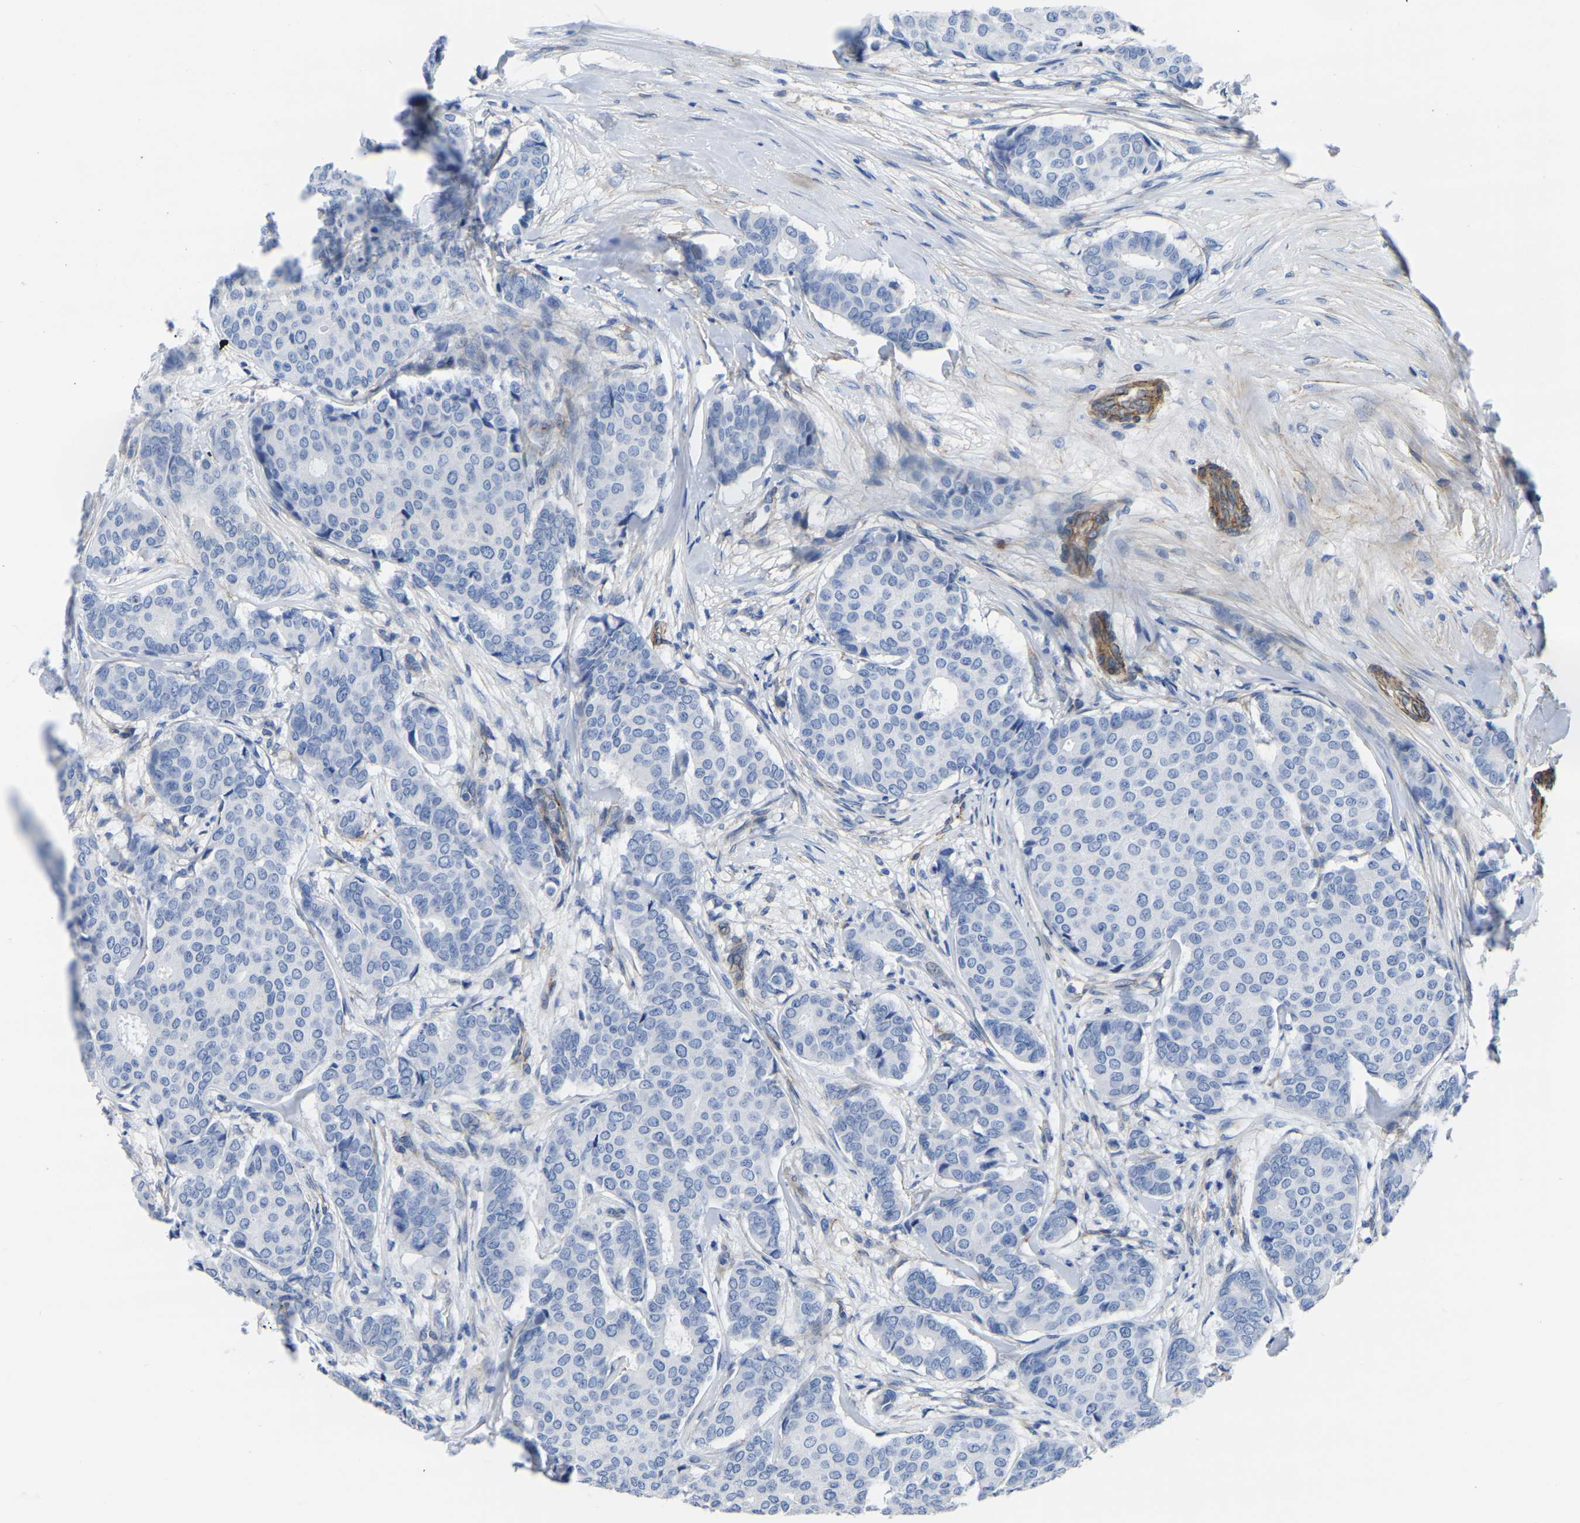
{"staining": {"intensity": "negative", "quantity": "none", "location": "none"}, "tissue": "breast cancer", "cell_type": "Tumor cells", "image_type": "cancer", "snomed": [{"axis": "morphology", "description": "Duct carcinoma"}, {"axis": "topography", "description": "Breast"}], "caption": "There is no significant staining in tumor cells of breast invasive ductal carcinoma.", "gene": "SLC45A3", "patient": {"sex": "female", "age": 75}}